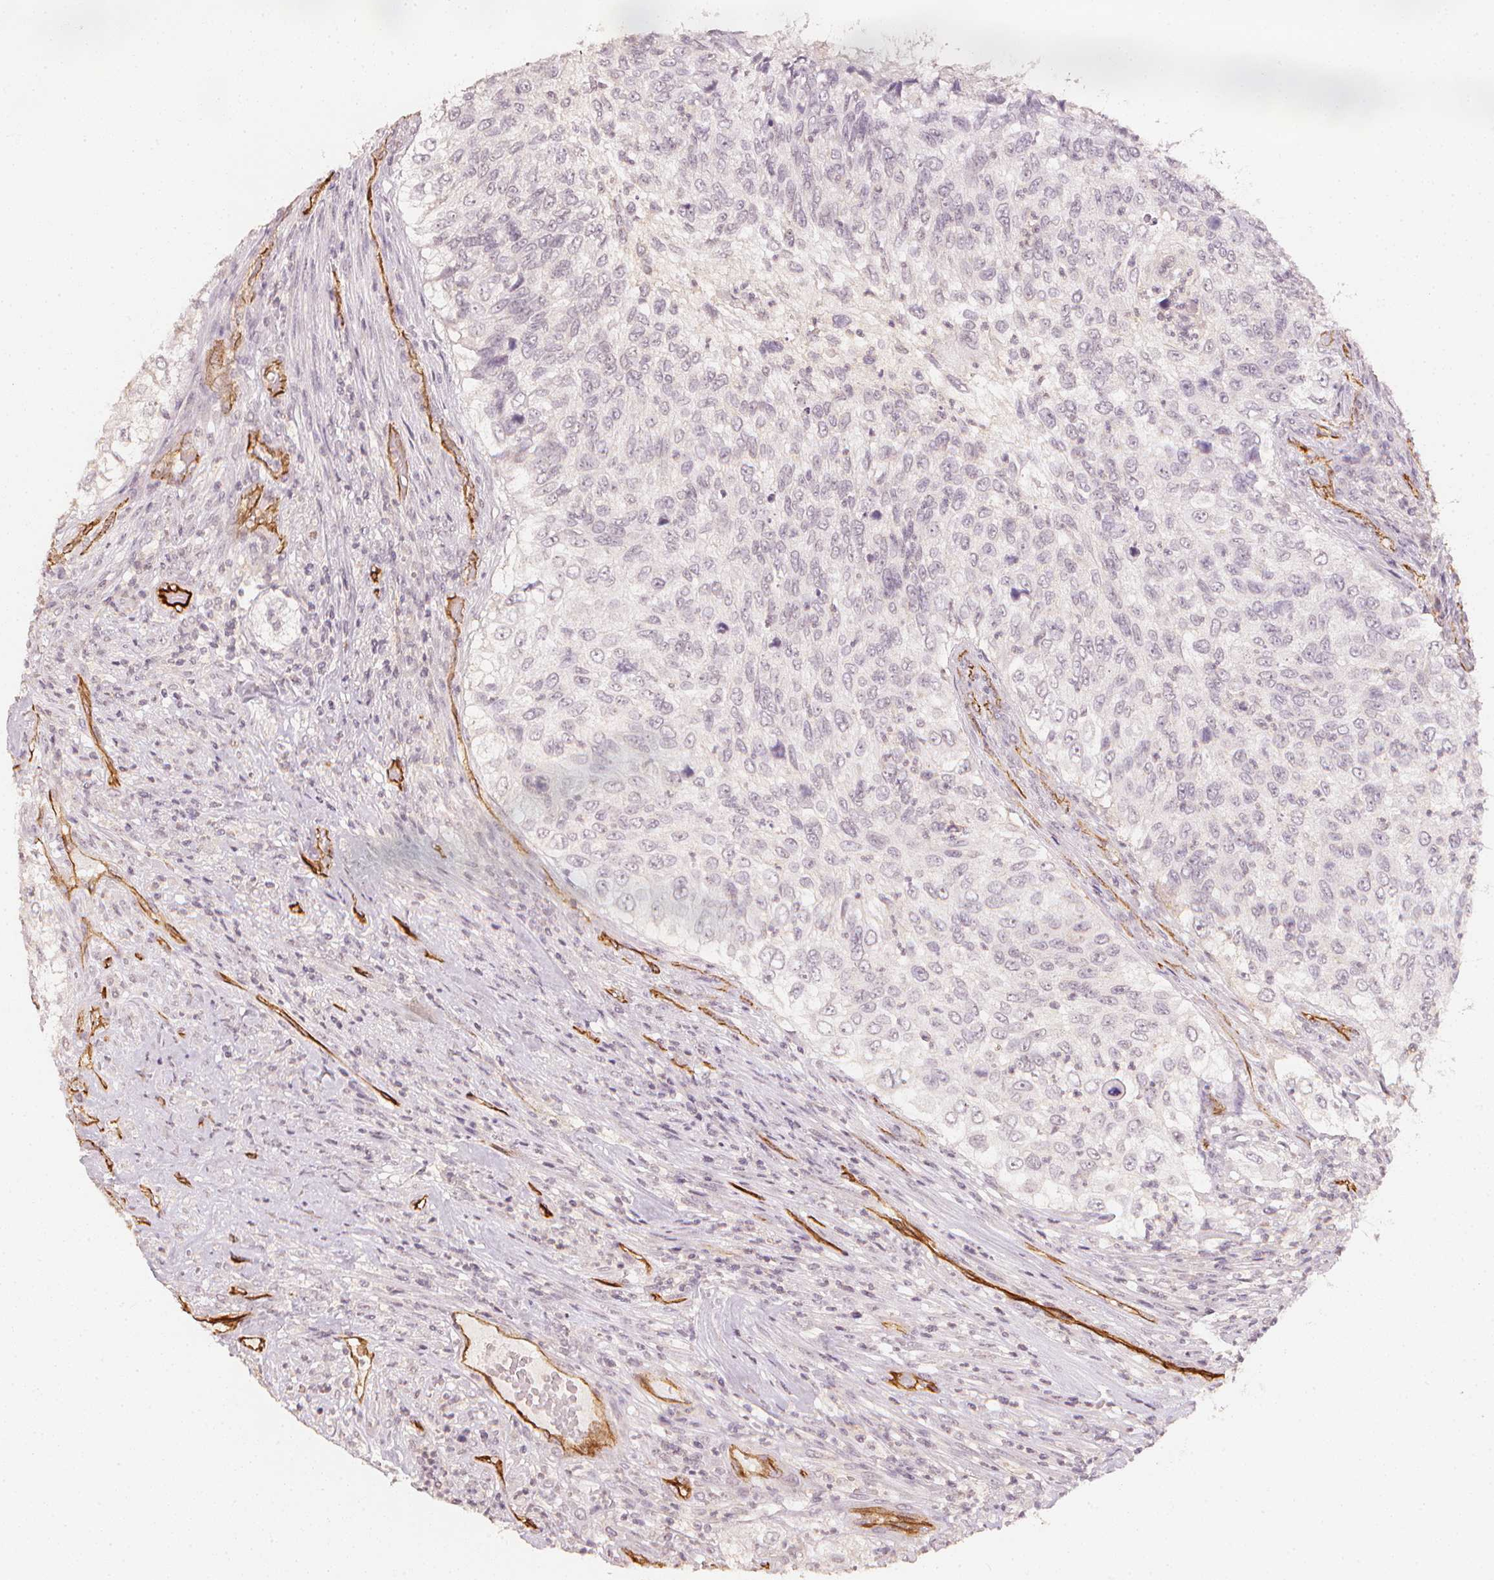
{"staining": {"intensity": "negative", "quantity": "none", "location": "none"}, "tissue": "urothelial cancer", "cell_type": "Tumor cells", "image_type": "cancer", "snomed": [{"axis": "morphology", "description": "Urothelial carcinoma, High grade"}, {"axis": "topography", "description": "Urinary bladder"}], "caption": "Image shows no significant protein positivity in tumor cells of high-grade urothelial carcinoma.", "gene": "CIB1", "patient": {"sex": "female", "age": 60}}